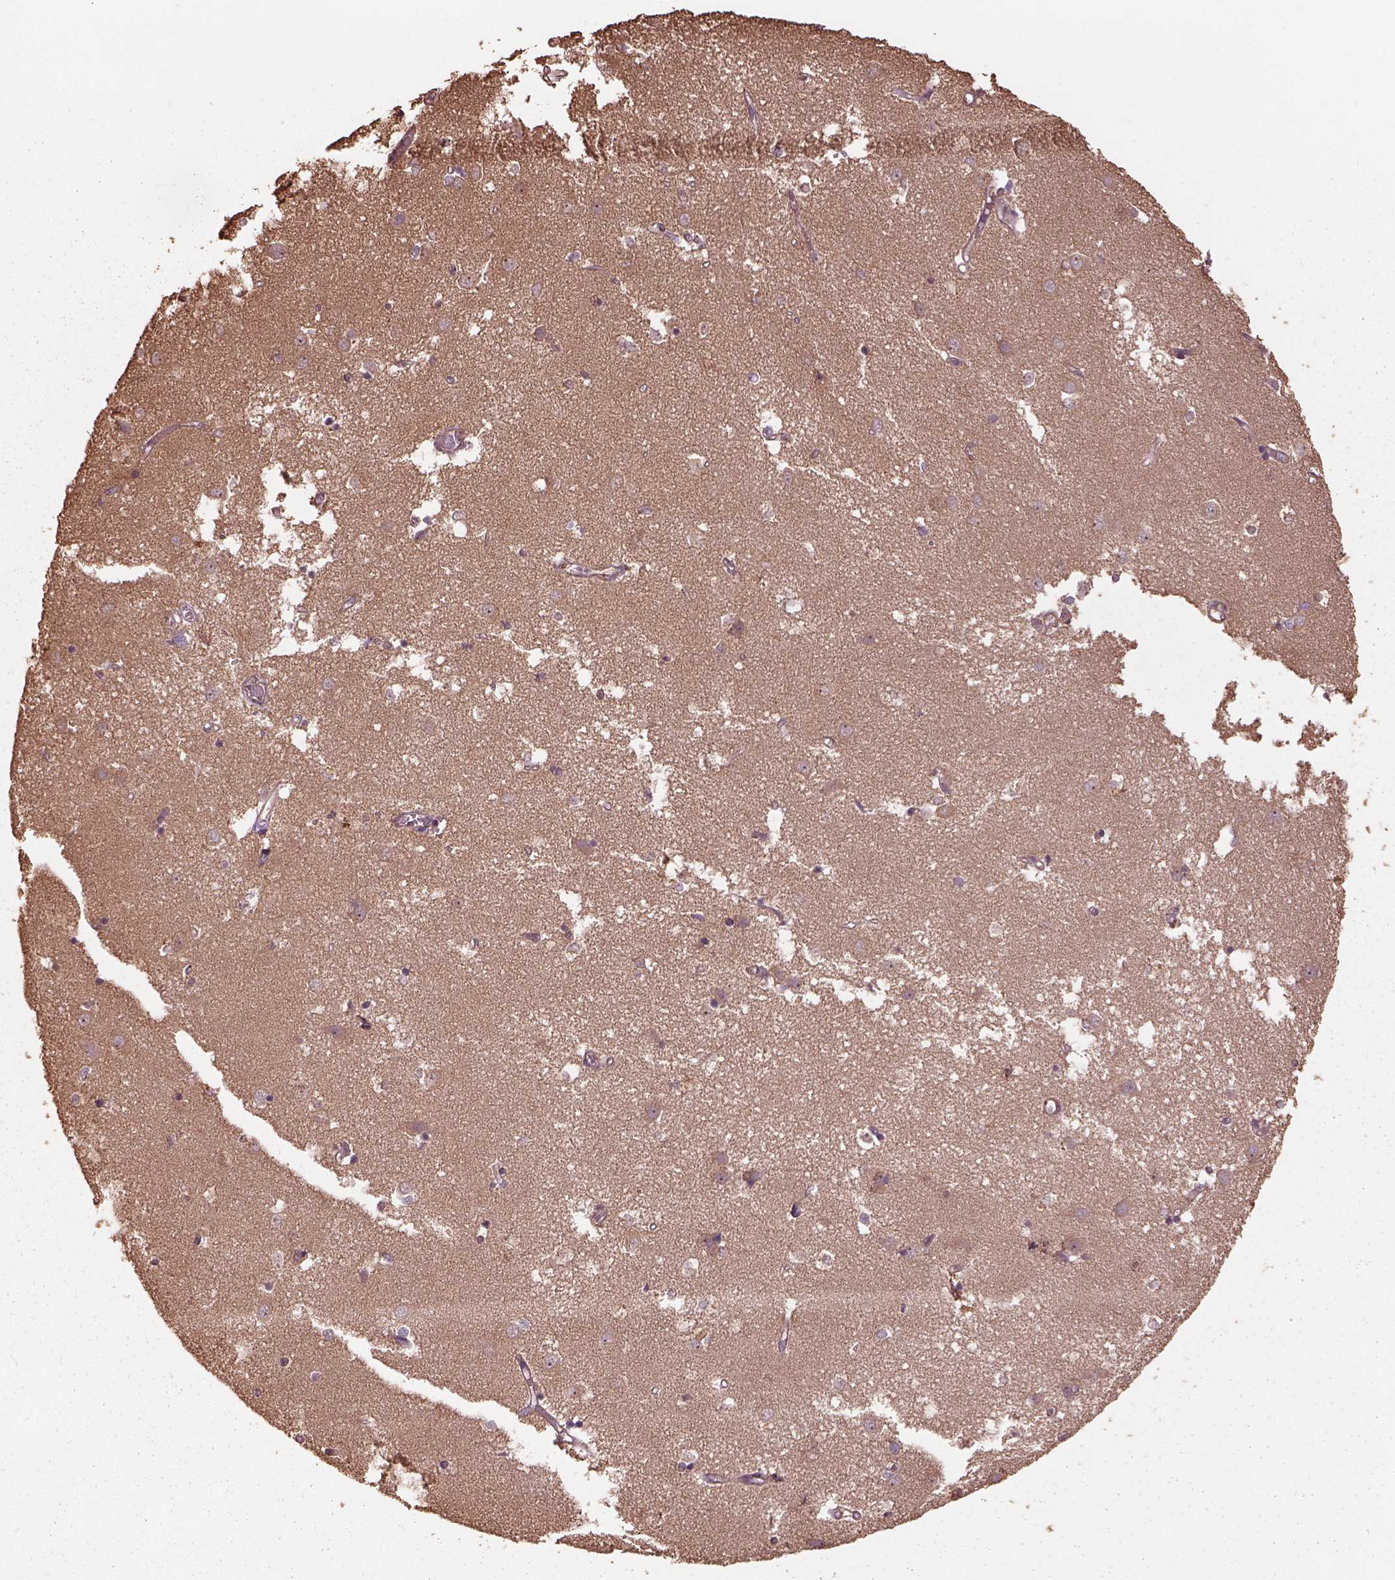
{"staining": {"intensity": "negative", "quantity": "none", "location": "none"}, "tissue": "caudate", "cell_type": "Glial cells", "image_type": "normal", "snomed": [{"axis": "morphology", "description": "Normal tissue, NOS"}, {"axis": "topography", "description": "Lateral ventricle wall"}], "caption": "Human caudate stained for a protein using immunohistochemistry (IHC) demonstrates no positivity in glial cells.", "gene": "METTL4", "patient": {"sex": "male", "age": 54}}